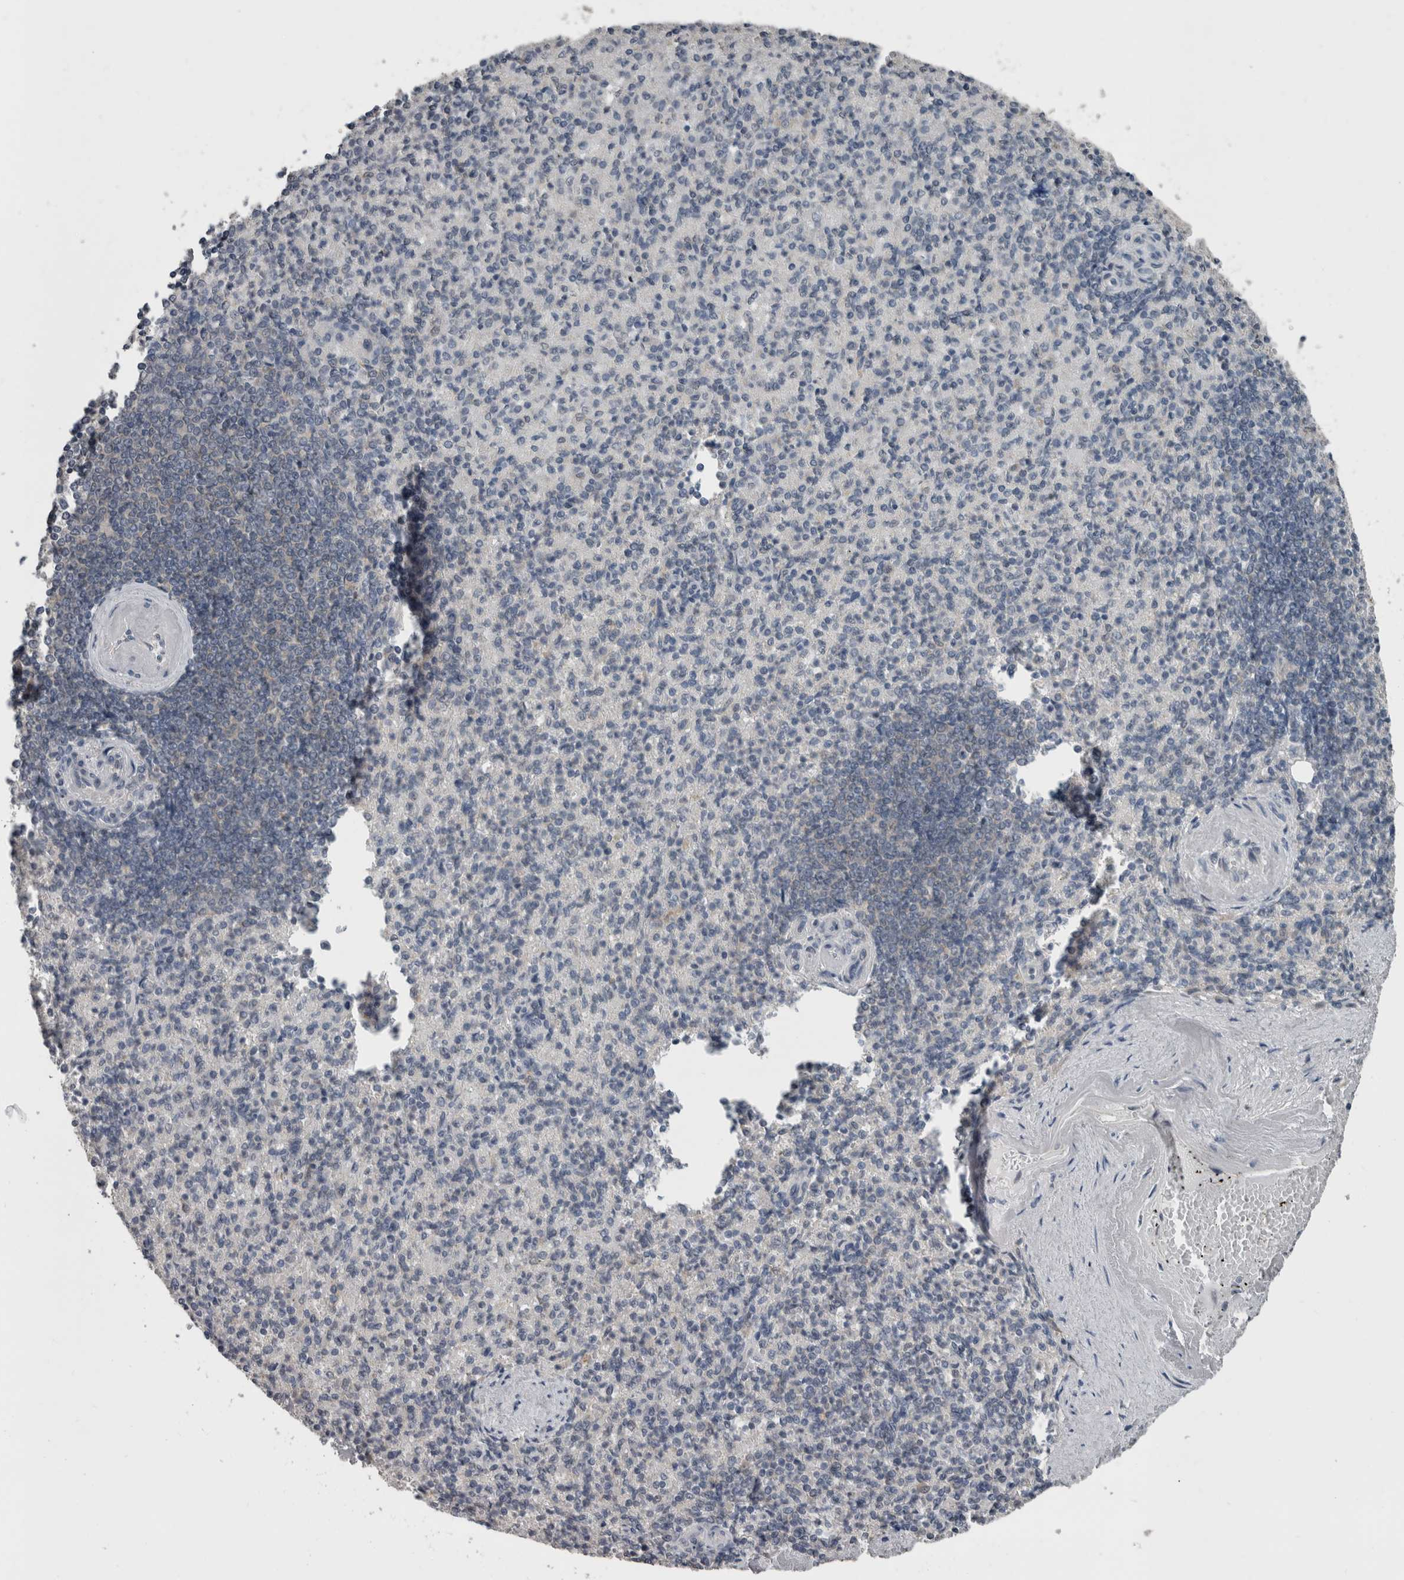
{"staining": {"intensity": "negative", "quantity": "none", "location": "none"}, "tissue": "spleen", "cell_type": "Cells in red pulp", "image_type": "normal", "snomed": [{"axis": "morphology", "description": "Normal tissue, NOS"}, {"axis": "topography", "description": "Spleen"}], "caption": "Spleen was stained to show a protein in brown. There is no significant staining in cells in red pulp.", "gene": "ZBTB21", "patient": {"sex": "female", "age": 74}}